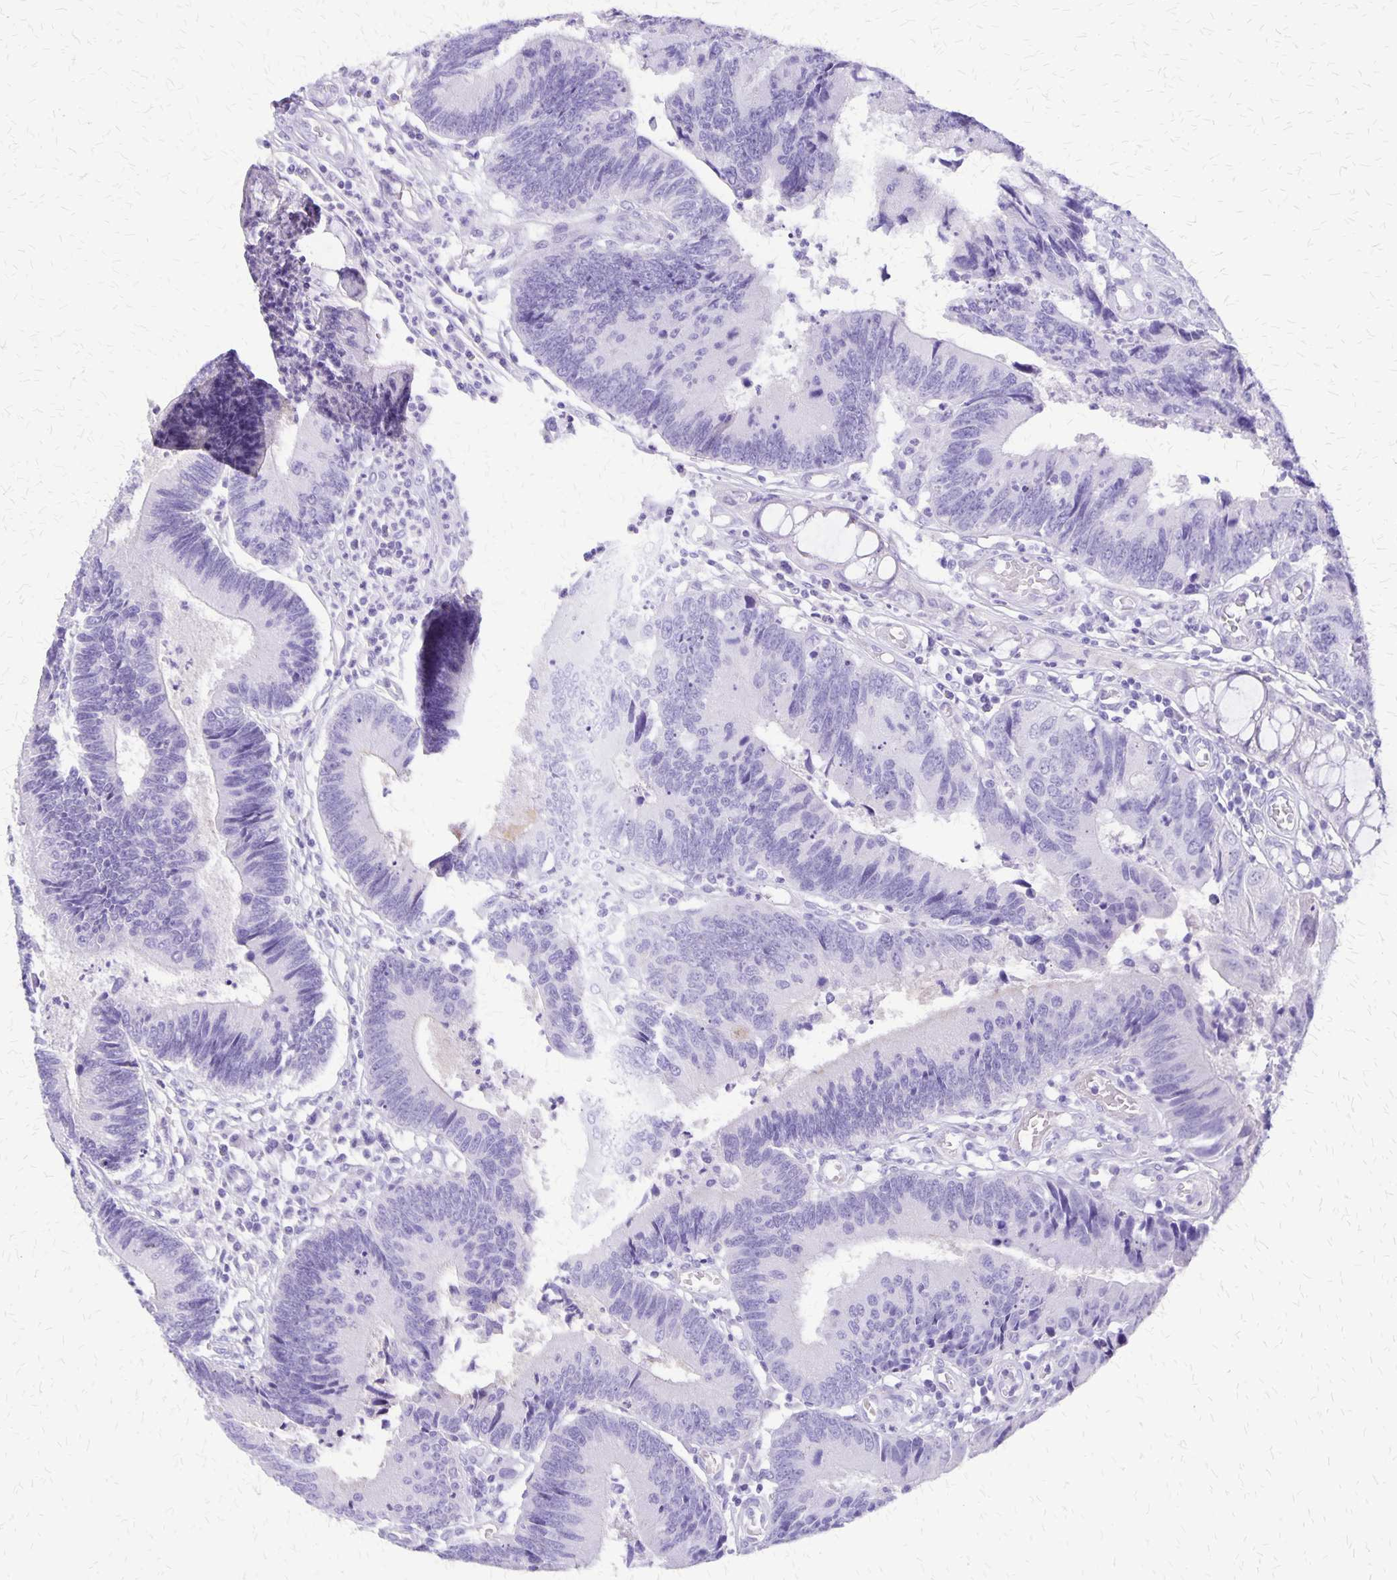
{"staining": {"intensity": "negative", "quantity": "none", "location": "none"}, "tissue": "colorectal cancer", "cell_type": "Tumor cells", "image_type": "cancer", "snomed": [{"axis": "morphology", "description": "Adenocarcinoma, NOS"}, {"axis": "topography", "description": "Colon"}], "caption": "DAB immunohistochemical staining of colorectal cancer (adenocarcinoma) exhibits no significant expression in tumor cells. (DAB IHC with hematoxylin counter stain).", "gene": "SLC13A2", "patient": {"sex": "female", "age": 67}}